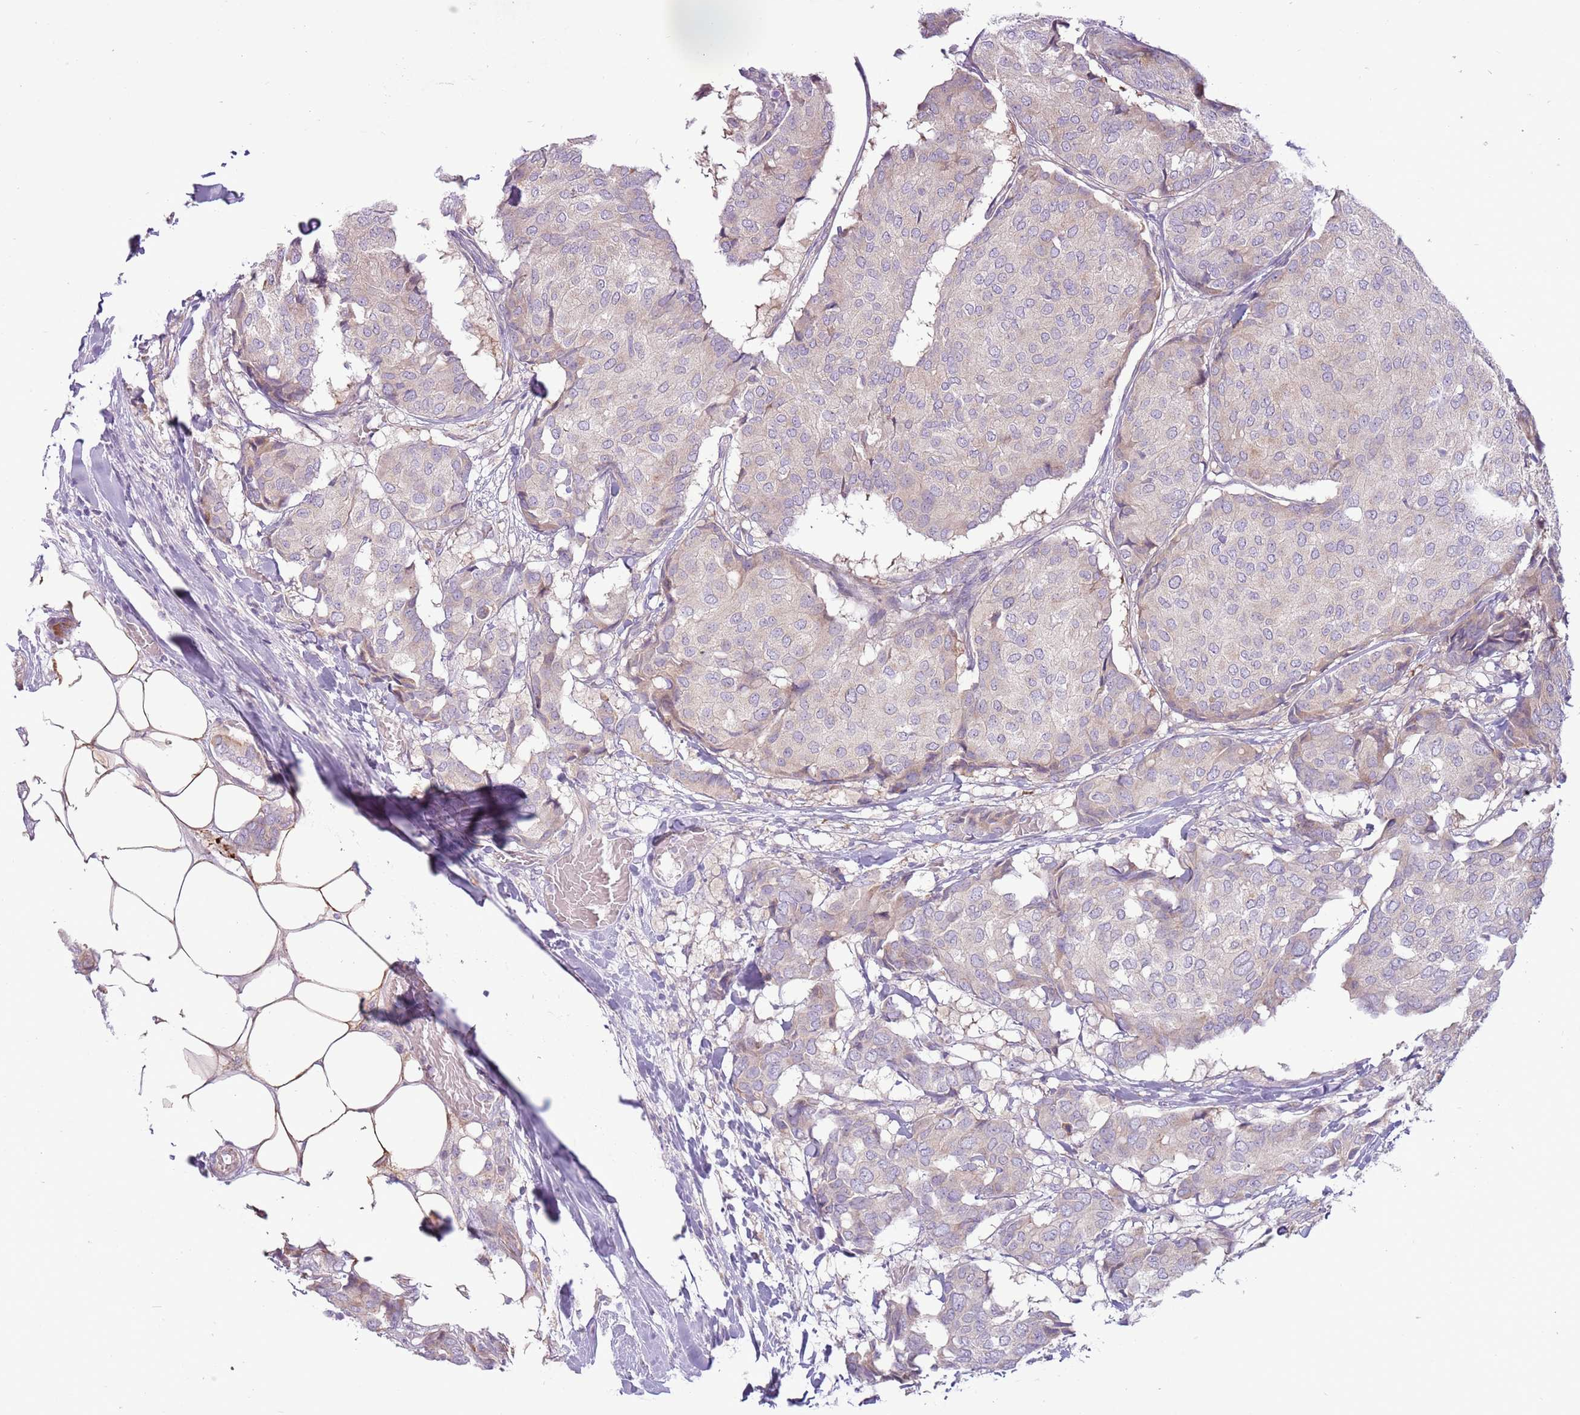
{"staining": {"intensity": "weak", "quantity": "<25%", "location": "cytoplasmic/membranous"}, "tissue": "breast cancer", "cell_type": "Tumor cells", "image_type": "cancer", "snomed": [{"axis": "morphology", "description": "Duct carcinoma"}, {"axis": "topography", "description": "Breast"}], "caption": "Immunohistochemistry histopathology image of breast cancer stained for a protein (brown), which demonstrates no positivity in tumor cells.", "gene": "MRO", "patient": {"sex": "female", "age": 75}}